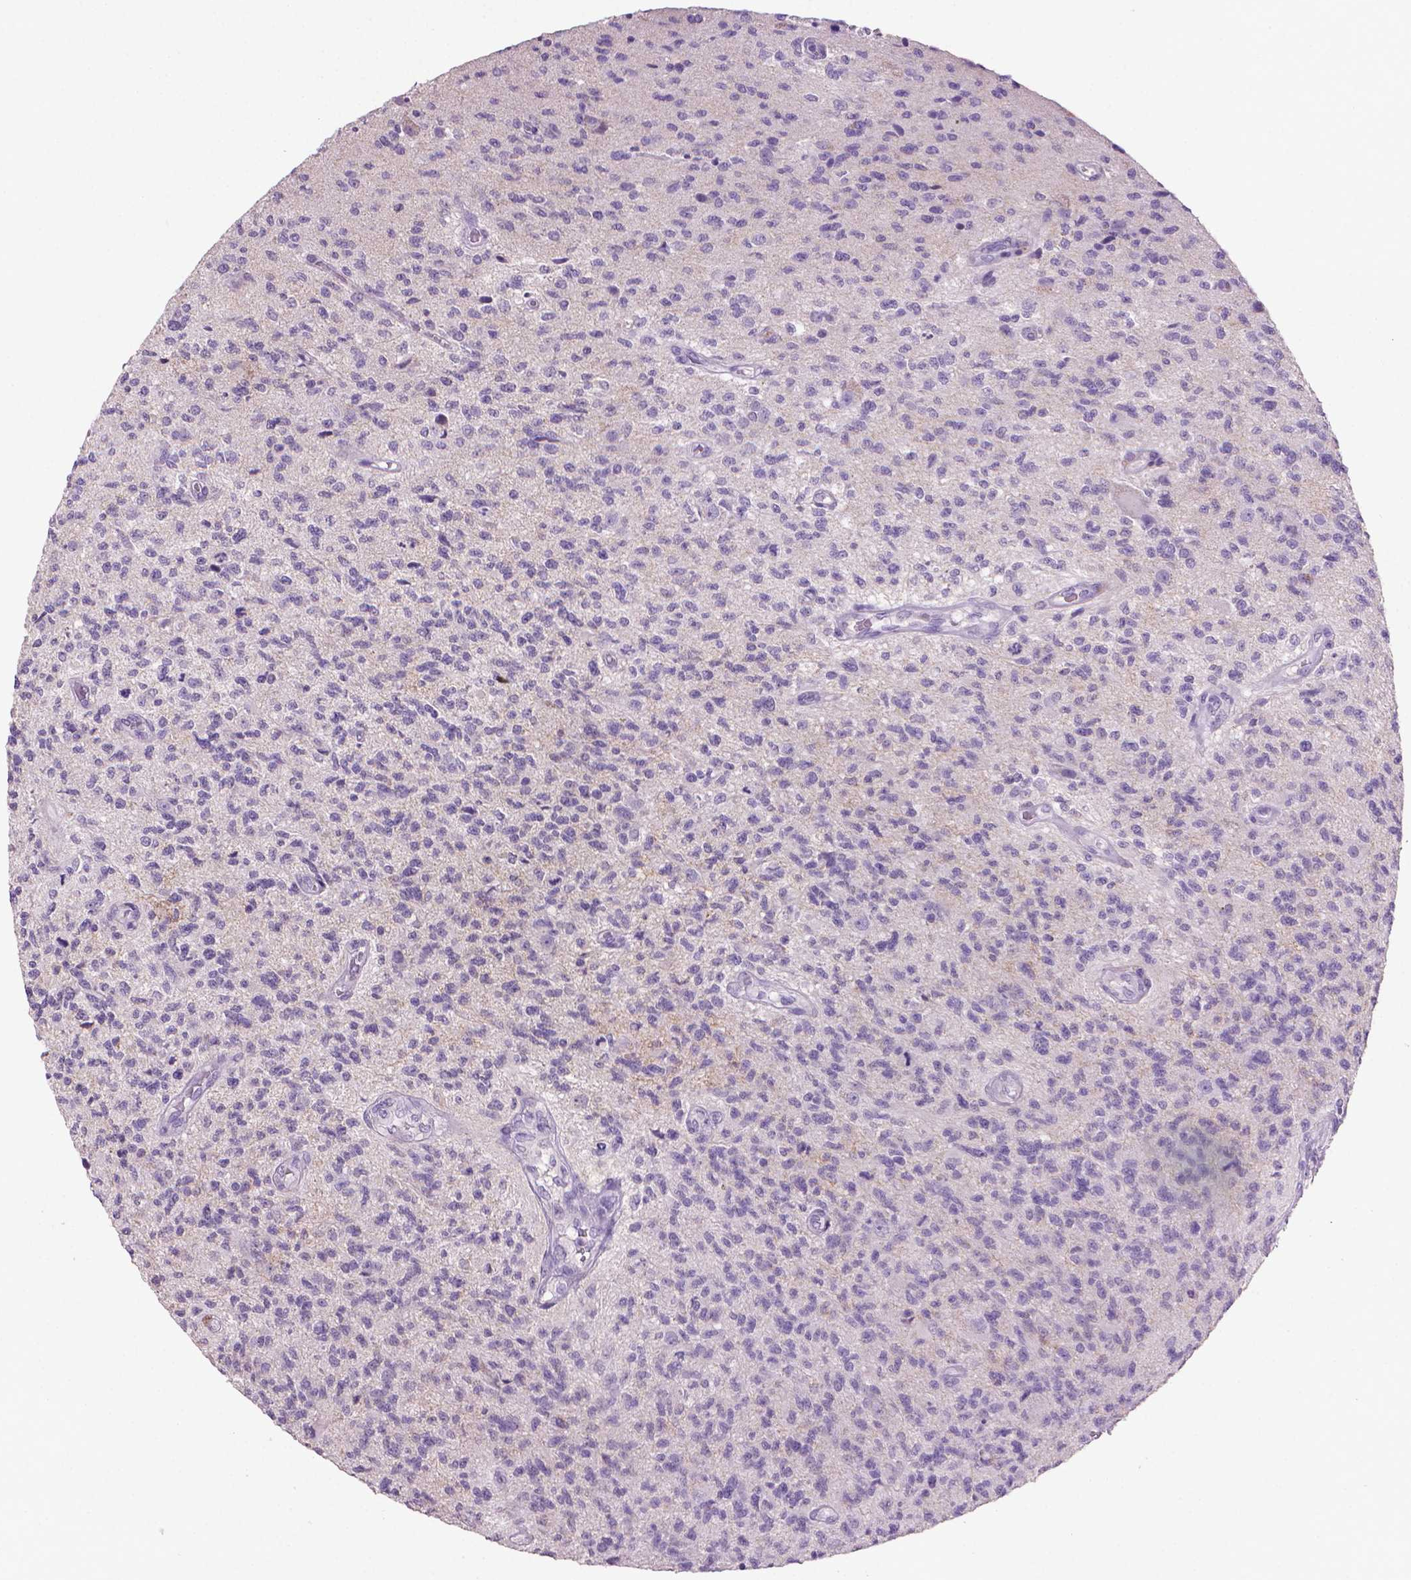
{"staining": {"intensity": "negative", "quantity": "none", "location": "none"}, "tissue": "glioma", "cell_type": "Tumor cells", "image_type": "cancer", "snomed": [{"axis": "morphology", "description": "Glioma, malignant, High grade"}, {"axis": "topography", "description": "Brain"}], "caption": "The photomicrograph displays no significant expression in tumor cells of malignant high-grade glioma.", "gene": "MUC1", "patient": {"sex": "male", "age": 56}}